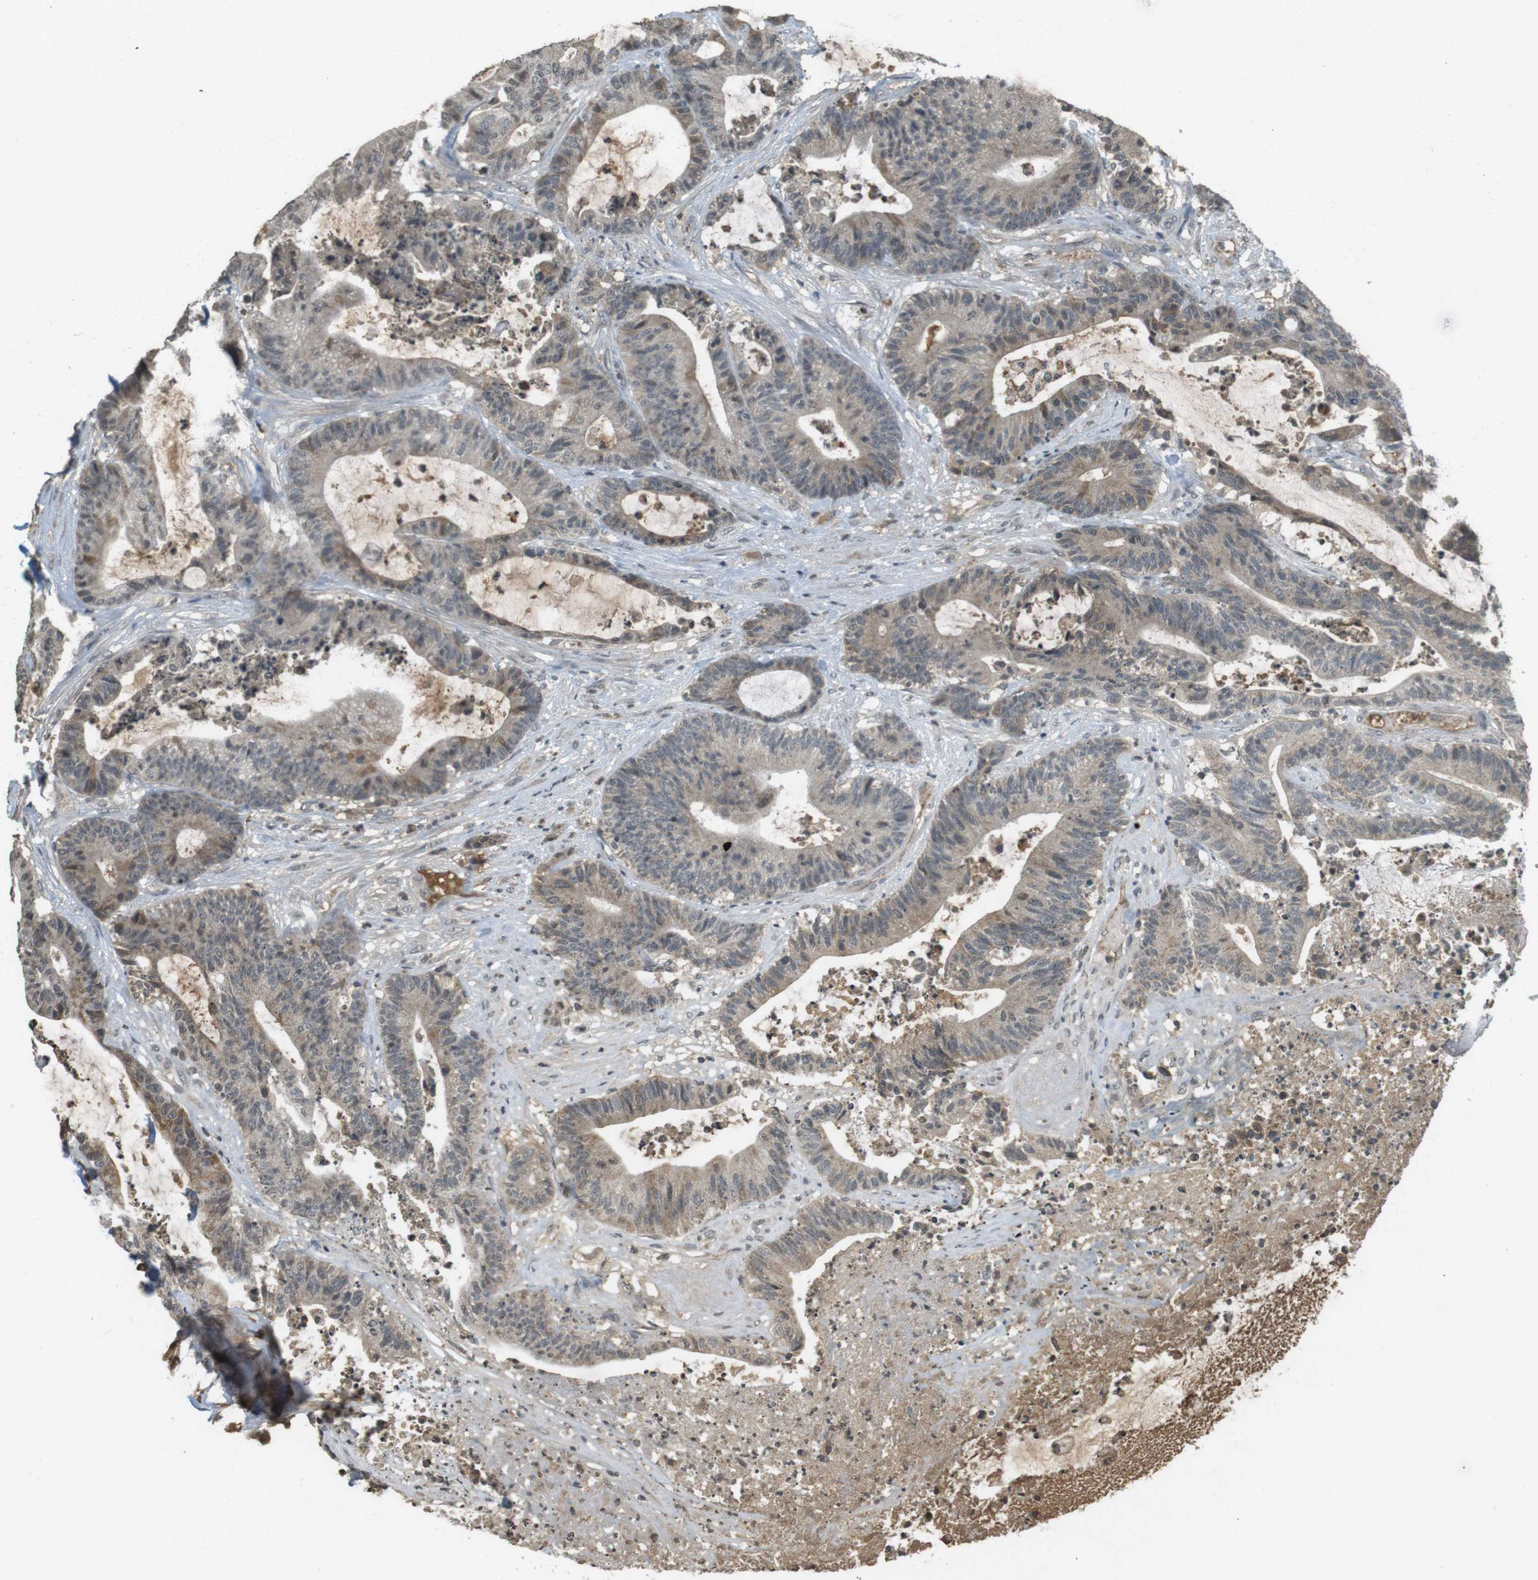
{"staining": {"intensity": "weak", "quantity": "25%-75%", "location": "cytoplasmic/membranous,nuclear"}, "tissue": "colorectal cancer", "cell_type": "Tumor cells", "image_type": "cancer", "snomed": [{"axis": "morphology", "description": "Adenocarcinoma, NOS"}, {"axis": "topography", "description": "Colon"}], "caption": "Adenocarcinoma (colorectal) stained with immunohistochemistry (IHC) shows weak cytoplasmic/membranous and nuclear expression in about 25%-75% of tumor cells.", "gene": "SRR", "patient": {"sex": "female", "age": 84}}